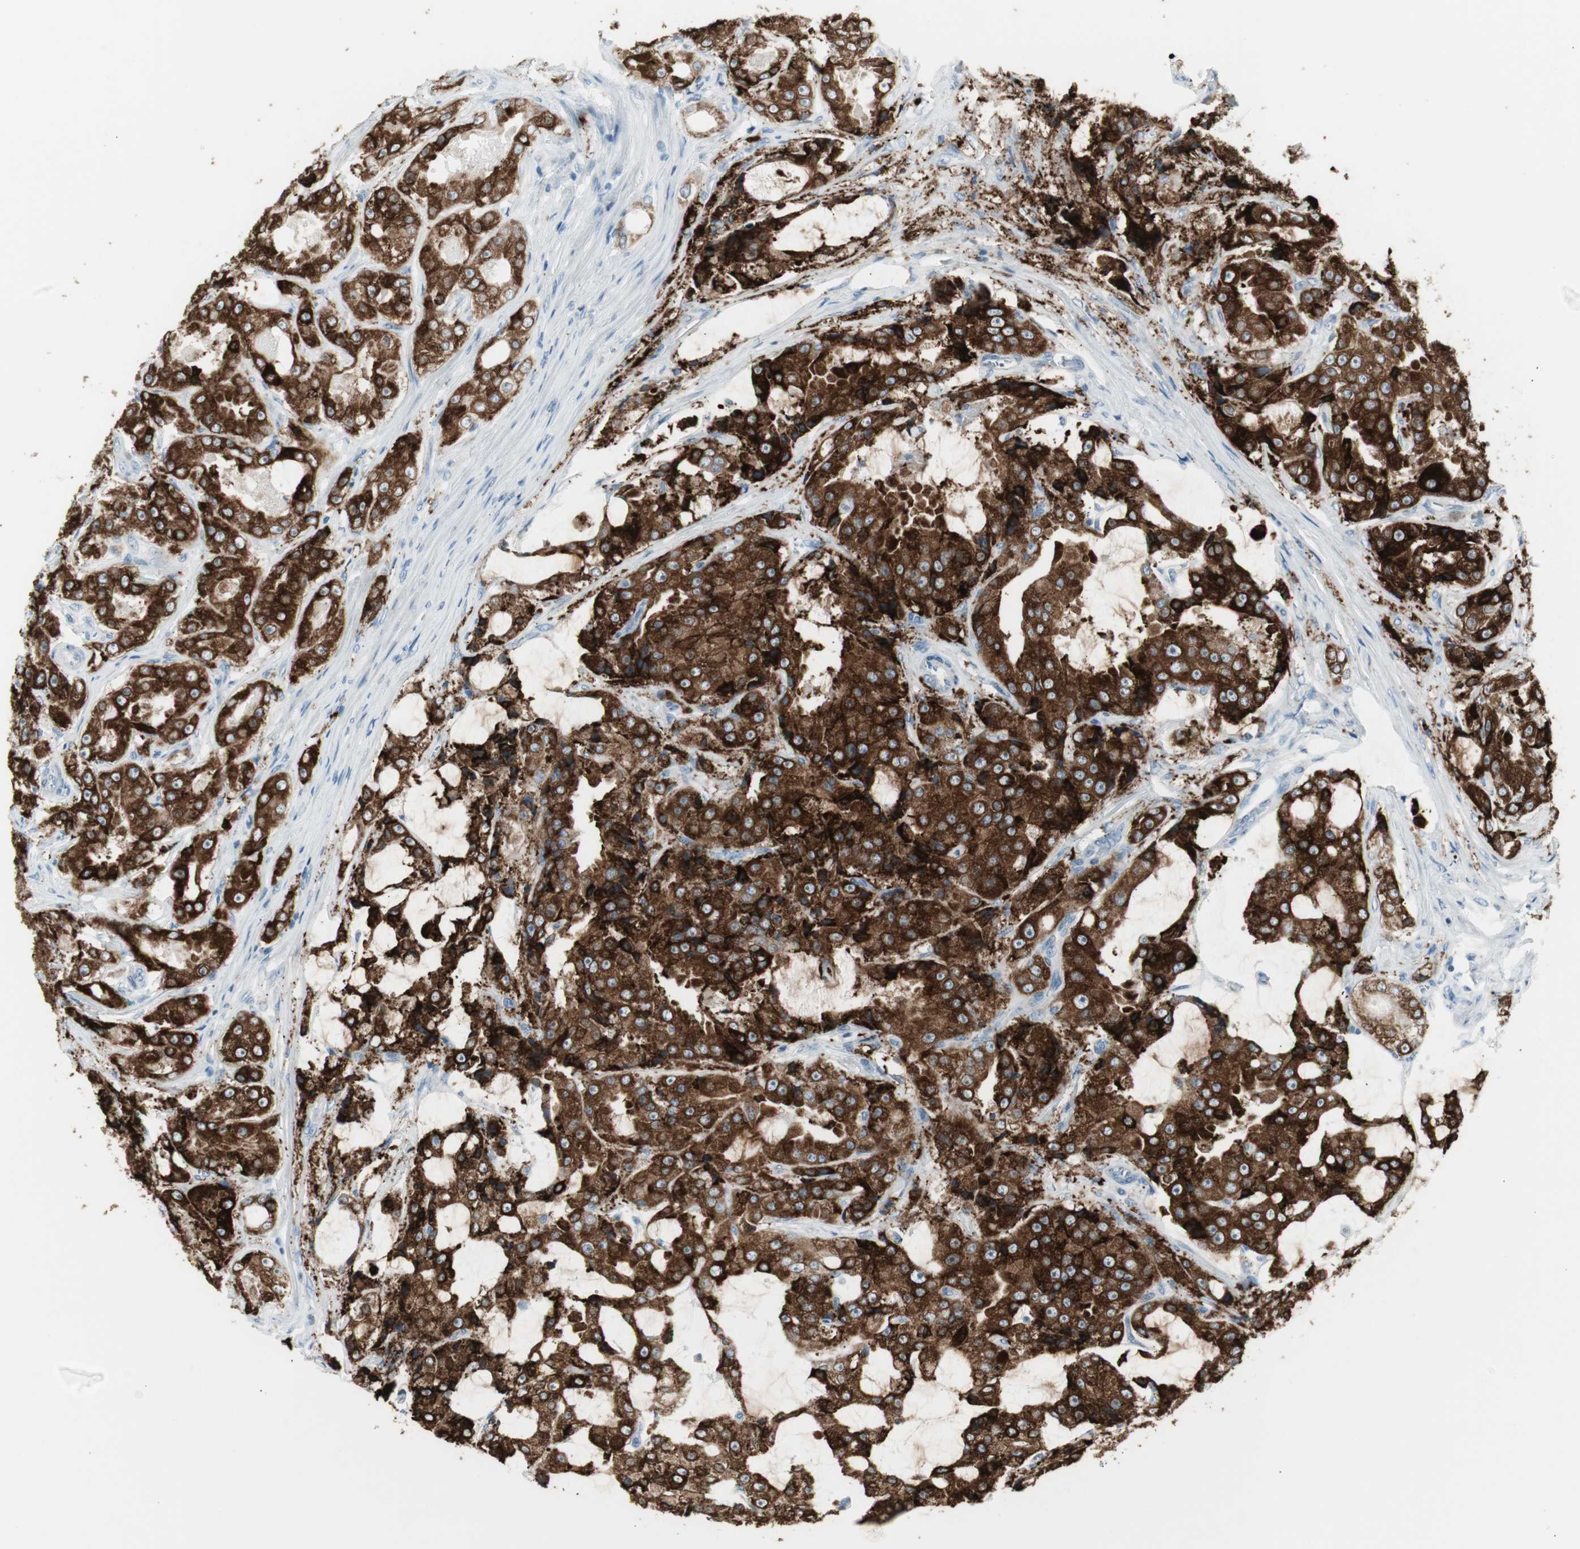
{"staining": {"intensity": "strong", "quantity": ">75%", "location": "cytoplasmic/membranous"}, "tissue": "prostate cancer", "cell_type": "Tumor cells", "image_type": "cancer", "snomed": [{"axis": "morphology", "description": "Adenocarcinoma, High grade"}, {"axis": "topography", "description": "Prostate"}], "caption": "This photomicrograph demonstrates prostate high-grade adenocarcinoma stained with IHC to label a protein in brown. The cytoplasmic/membranous of tumor cells show strong positivity for the protein. Nuclei are counter-stained blue.", "gene": "AGR2", "patient": {"sex": "male", "age": 73}}